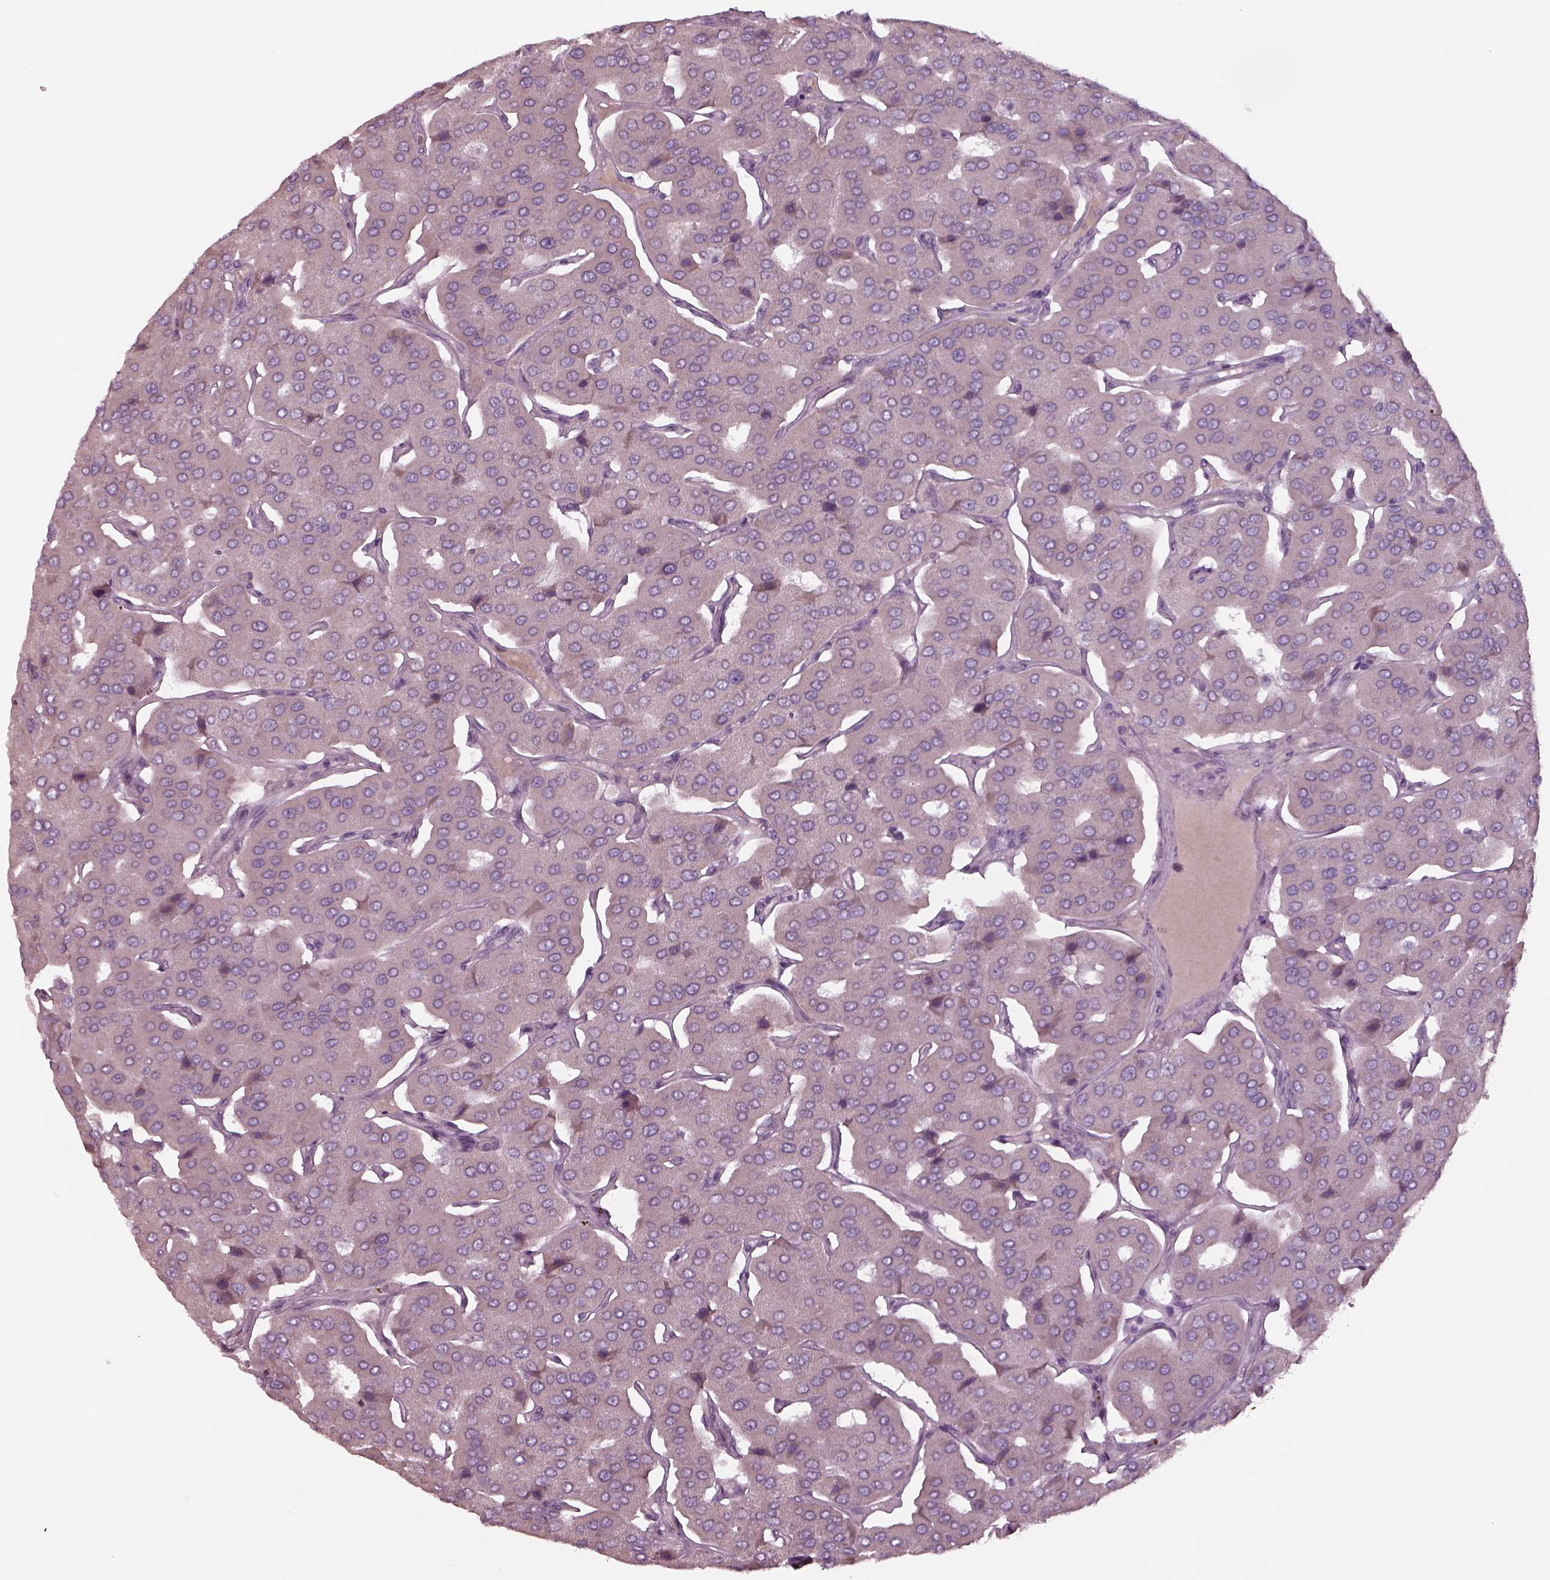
{"staining": {"intensity": "negative", "quantity": "none", "location": "none"}, "tissue": "parathyroid gland", "cell_type": "Glandular cells", "image_type": "normal", "snomed": [{"axis": "morphology", "description": "Normal tissue, NOS"}, {"axis": "morphology", "description": "Adenoma, NOS"}, {"axis": "topography", "description": "Parathyroid gland"}], "caption": "A high-resolution histopathology image shows immunohistochemistry (IHC) staining of benign parathyroid gland, which displays no significant positivity in glandular cells.", "gene": "SEPTIN14", "patient": {"sex": "female", "age": 86}}